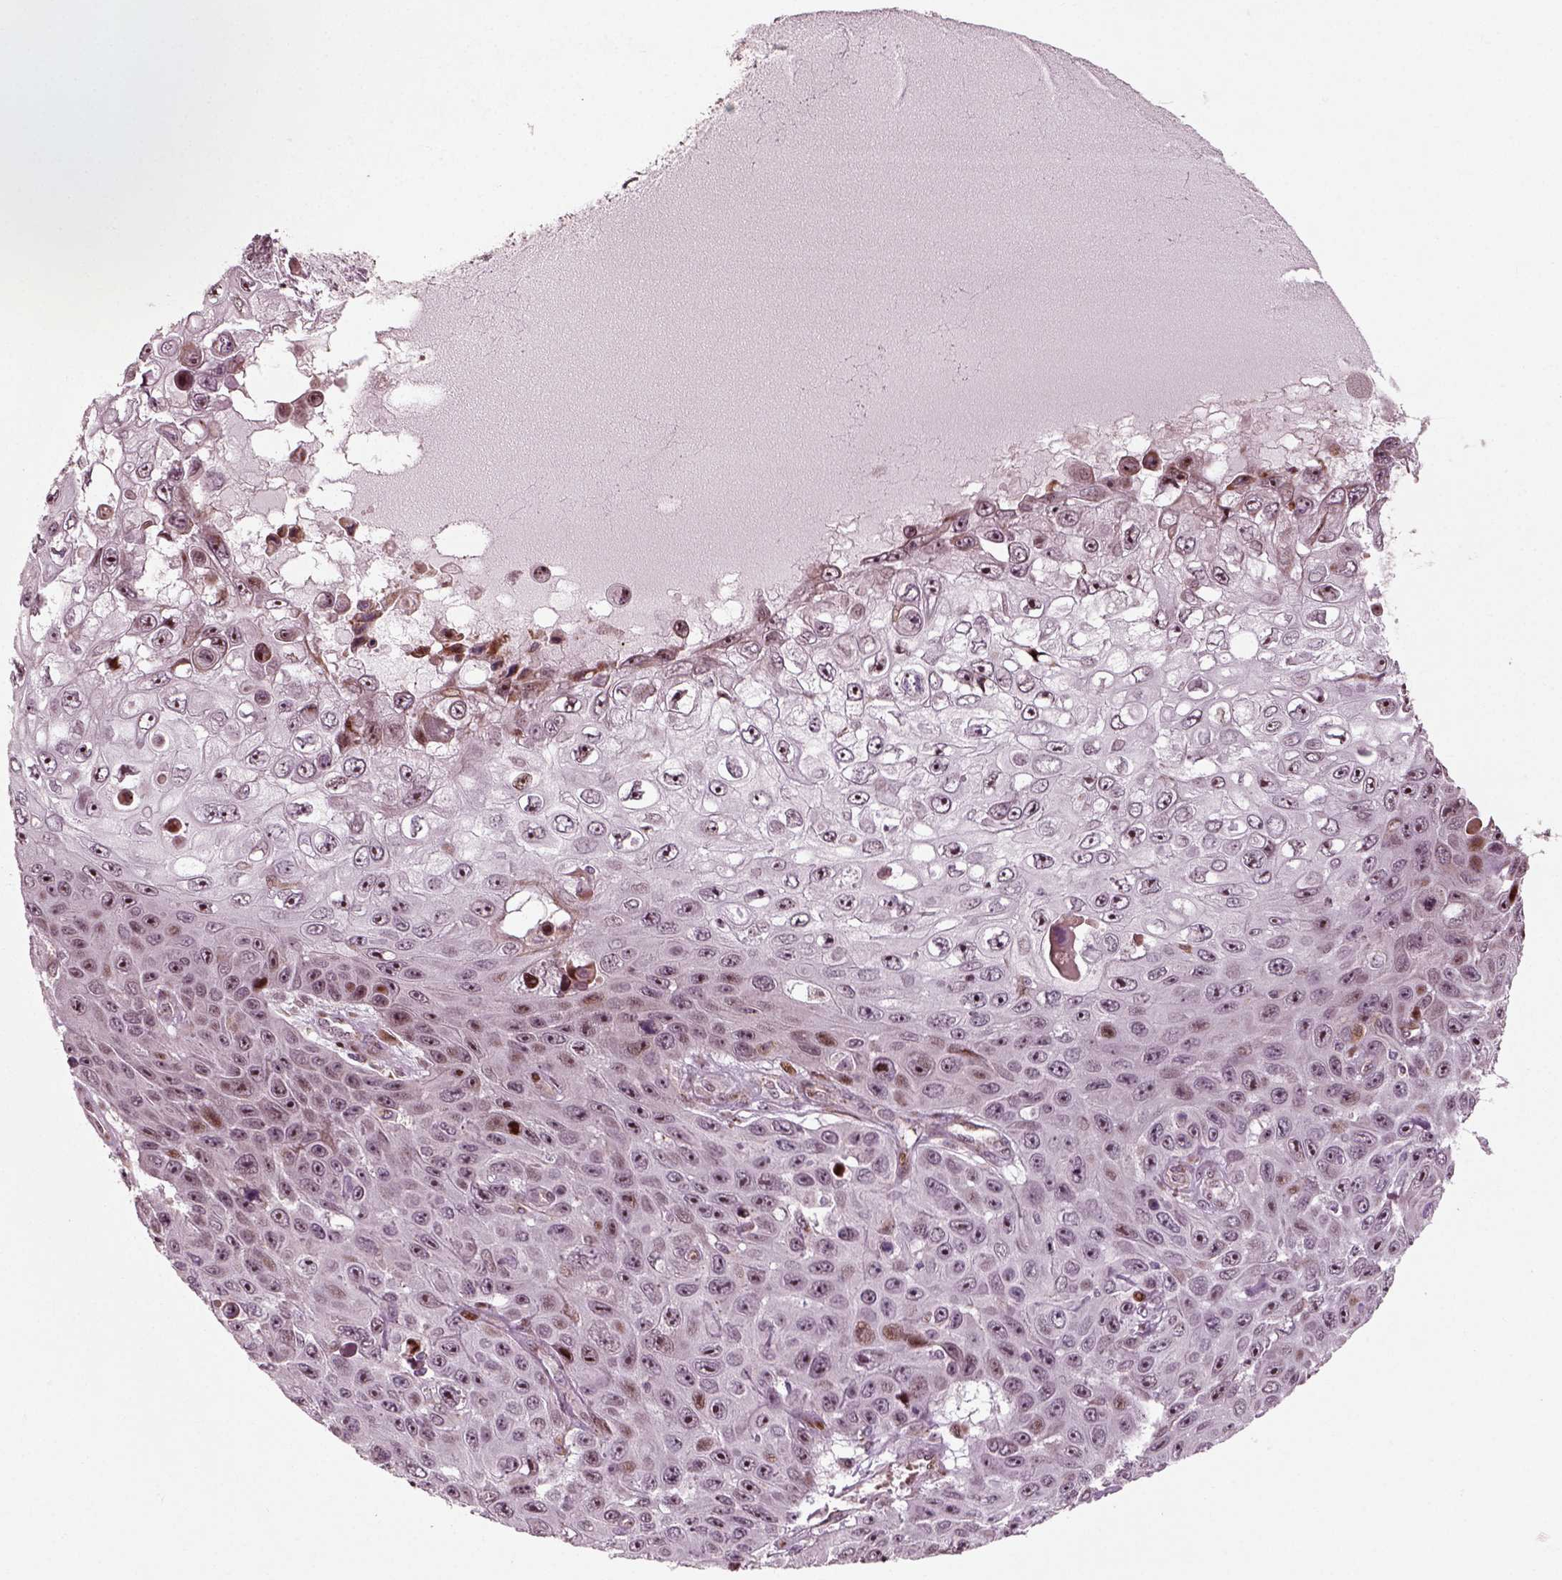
{"staining": {"intensity": "moderate", "quantity": "<25%", "location": "nuclear"}, "tissue": "skin cancer", "cell_type": "Tumor cells", "image_type": "cancer", "snomed": [{"axis": "morphology", "description": "Squamous cell carcinoma, NOS"}, {"axis": "topography", "description": "Skin"}], "caption": "Immunohistochemical staining of human skin squamous cell carcinoma exhibits low levels of moderate nuclear protein expression in about <25% of tumor cells.", "gene": "CDC14A", "patient": {"sex": "male", "age": 82}}